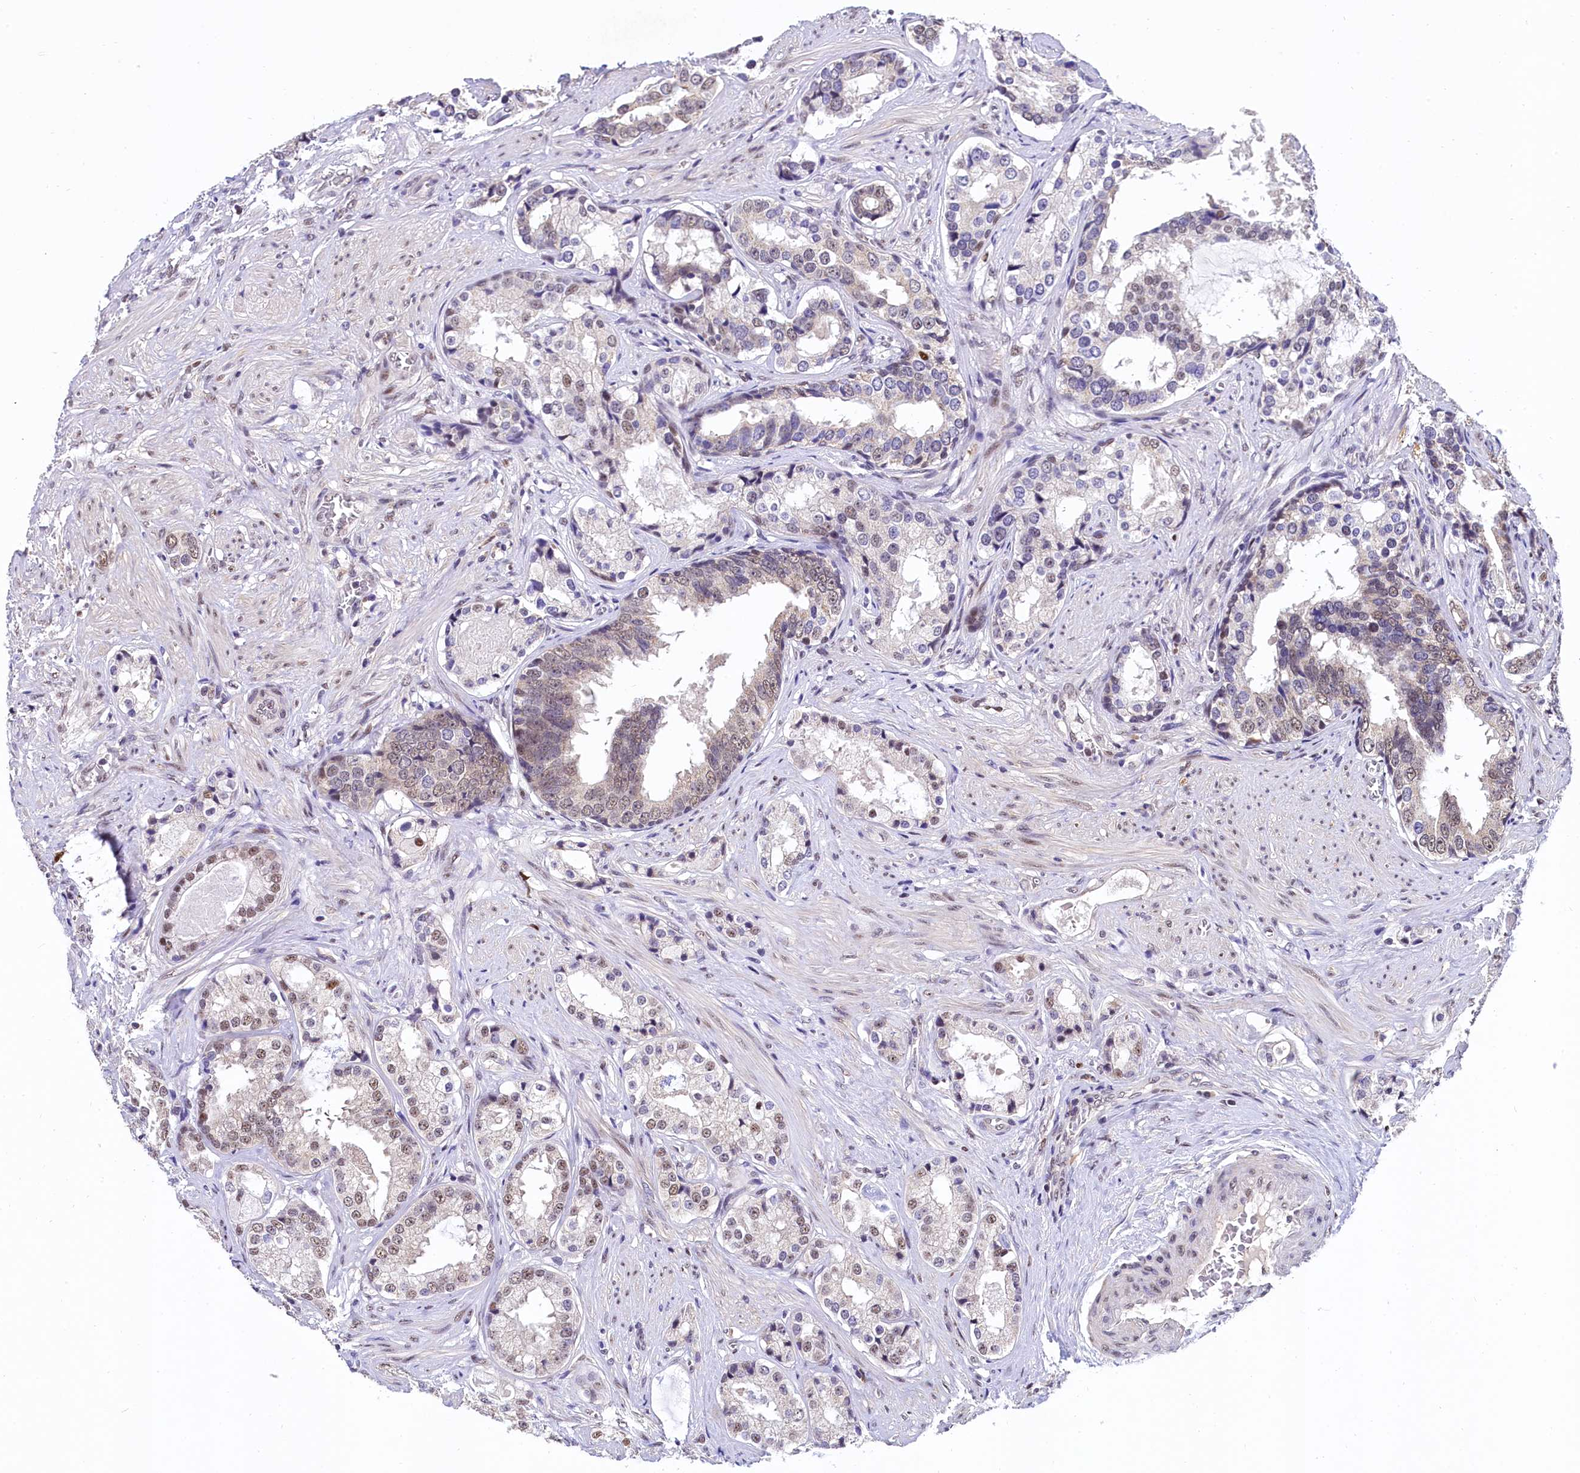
{"staining": {"intensity": "weak", "quantity": "25%-75%", "location": "nuclear"}, "tissue": "prostate cancer", "cell_type": "Tumor cells", "image_type": "cancer", "snomed": [{"axis": "morphology", "description": "Adenocarcinoma, High grade"}, {"axis": "topography", "description": "Prostate"}], "caption": "Prostate adenocarcinoma (high-grade) tissue exhibits weak nuclear expression in approximately 25%-75% of tumor cells", "gene": "HECTD4", "patient": {"sex": "male", "age": 58}}